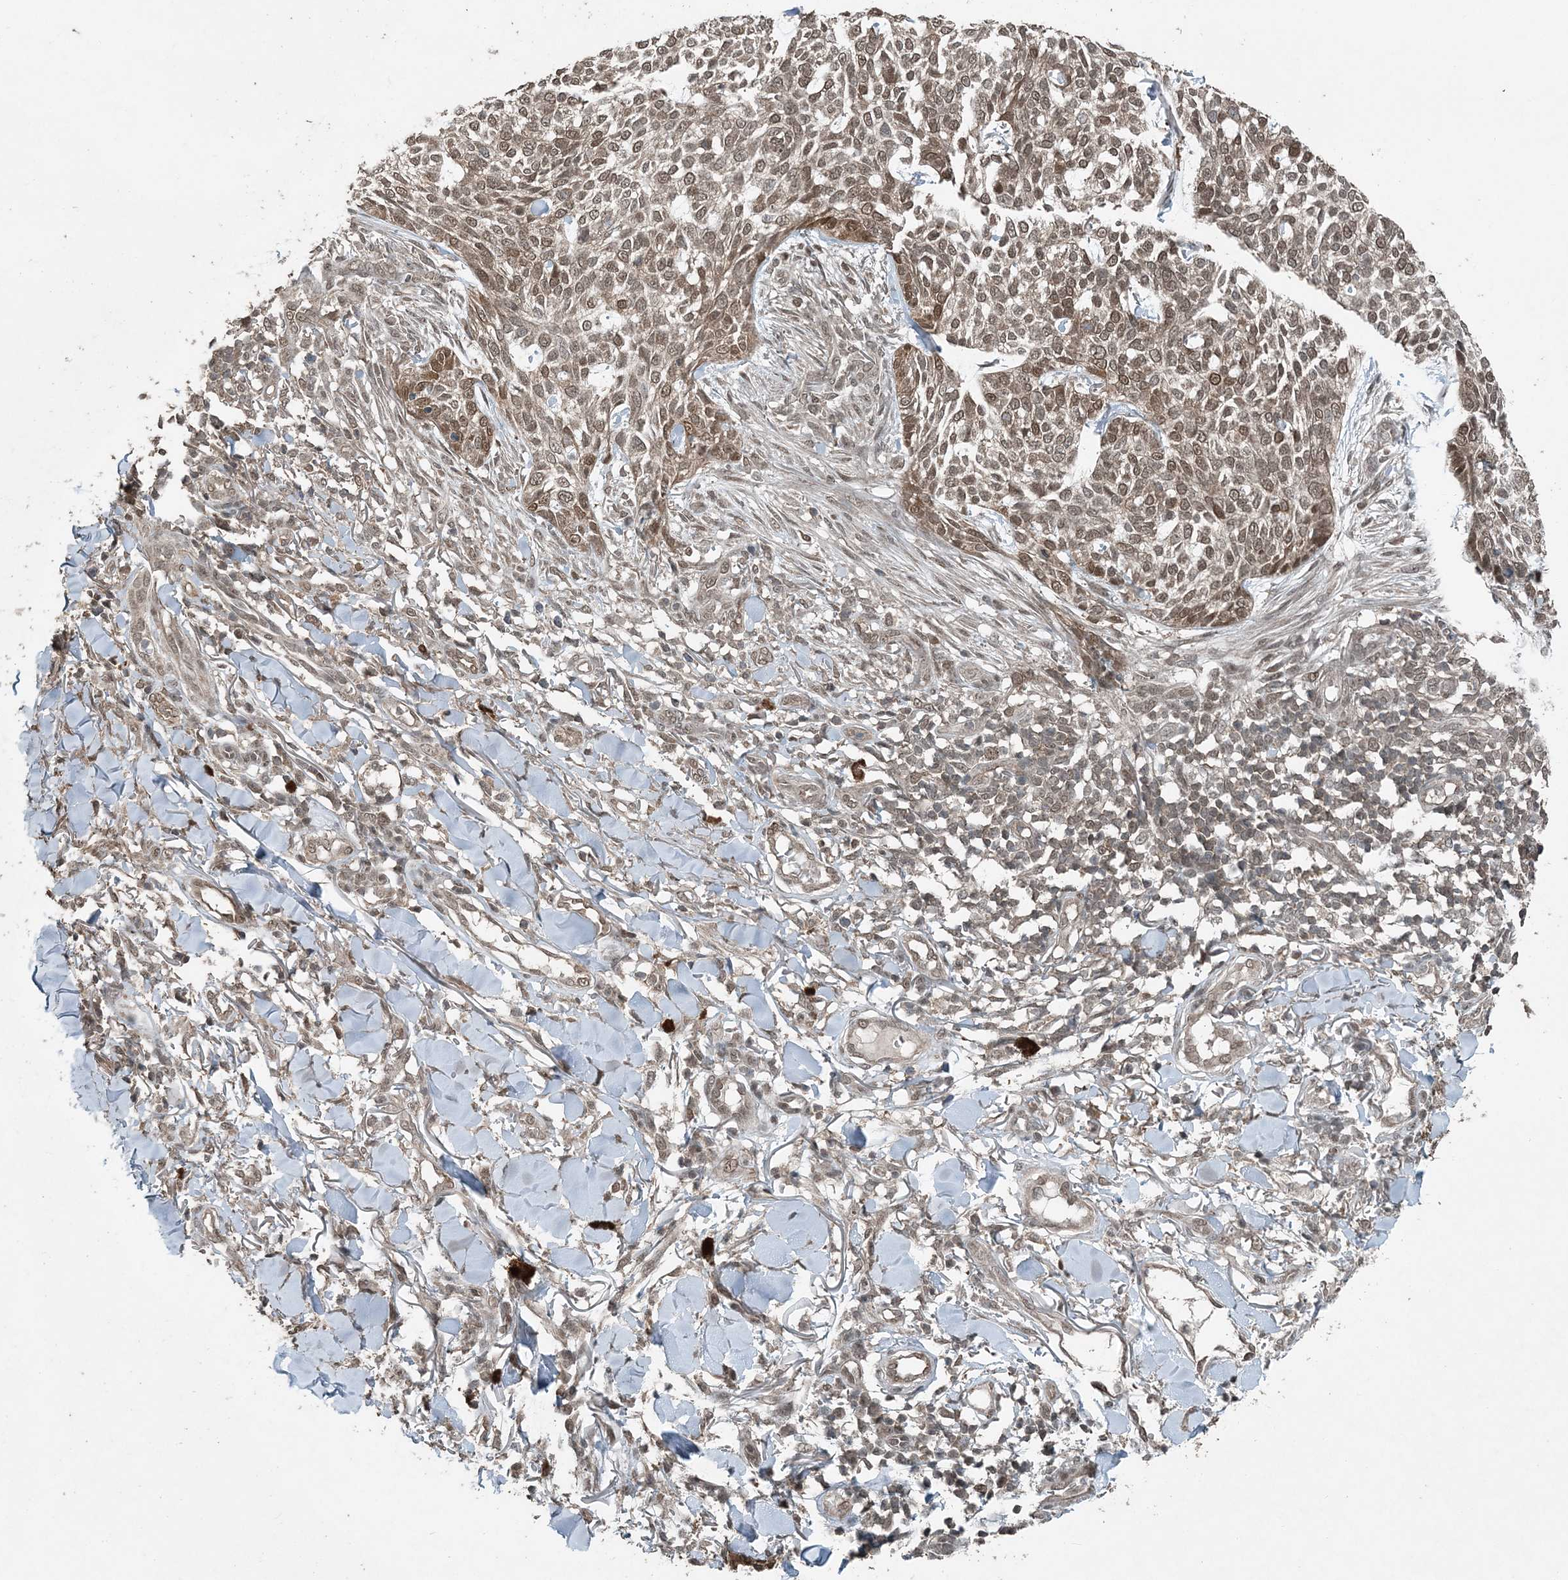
{"staining": {"intensity": "moderate", "quantity": ">75%", "location": "cytoplasmic/membranous,nuclear"}, "tissue": "skin cancer", "cell_type": "Tumor cells", "image_type": "cancer", "snomed": [{"axis": "morphology", "description": "Basal cell carcinoma"}, {"axis": "topography", "description": "Skin"}], "caption": "Immunohistochemistry (IHC) of skin cancer shows medium levels of moderate cytoplasmic/membranous and nuclear positivity in approximately >75% of tumor cells.", "gene": "COPS7B", "patient": {"sex": "female", "age": 64}}